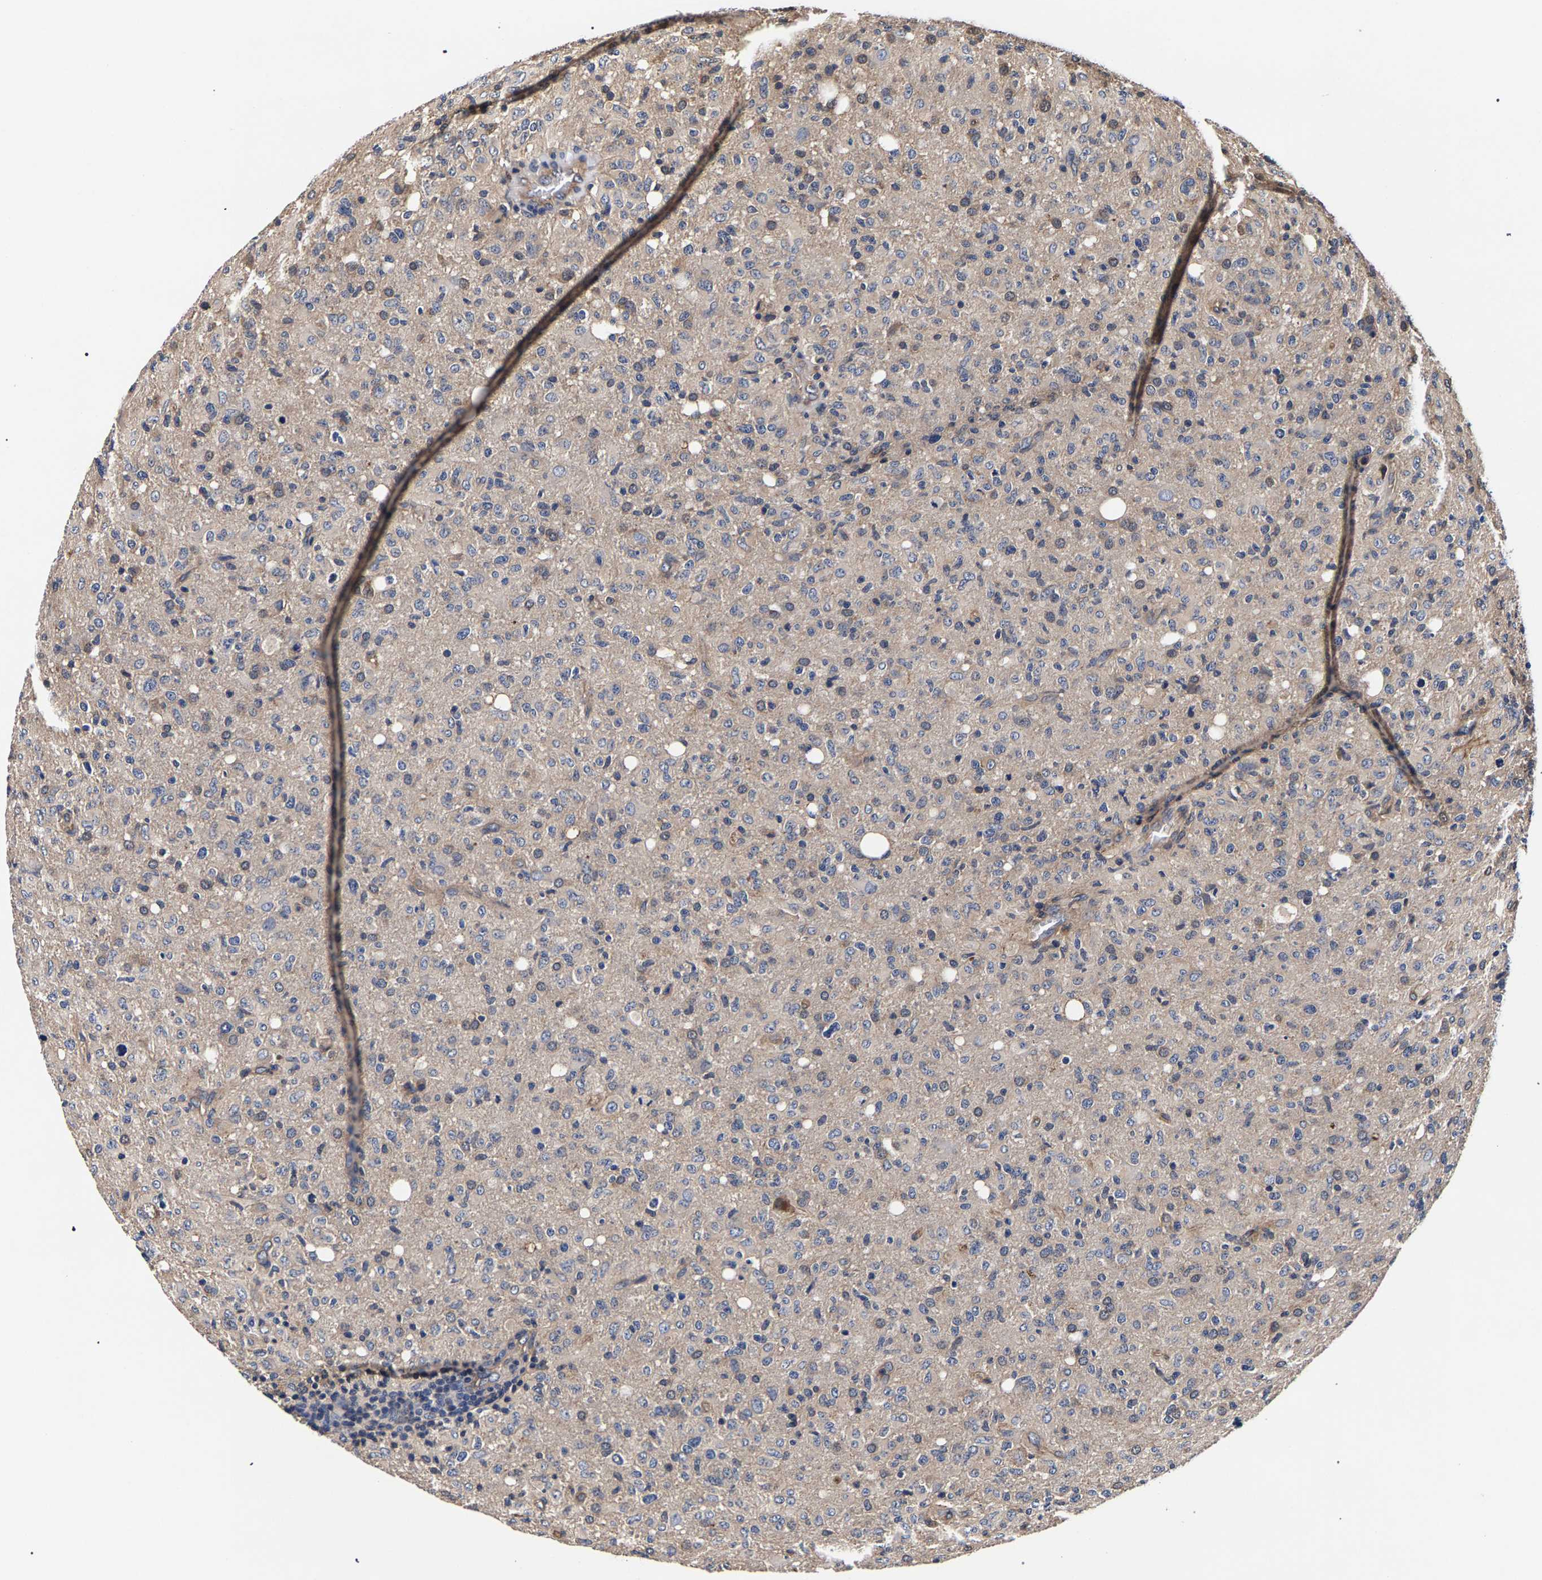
{"staining": {"intensity": "weak", "quantity": "<25%", "location": "cytoplasmic/membranous"}, "tissue": "glioma", "cell_type": "Tumor cells", "image_type": "cancer", "snomed": [{"axis": "morphology", "description": "Glioma, malignant, High grade"}, {"axis": "topography", "description": "Brain"}], "caption": "There is no significant positivity in tumor cells of malignant glioma (high-grade).", "gene": "MARCHF7", "patient": {"sex": "female", "age": 57}}